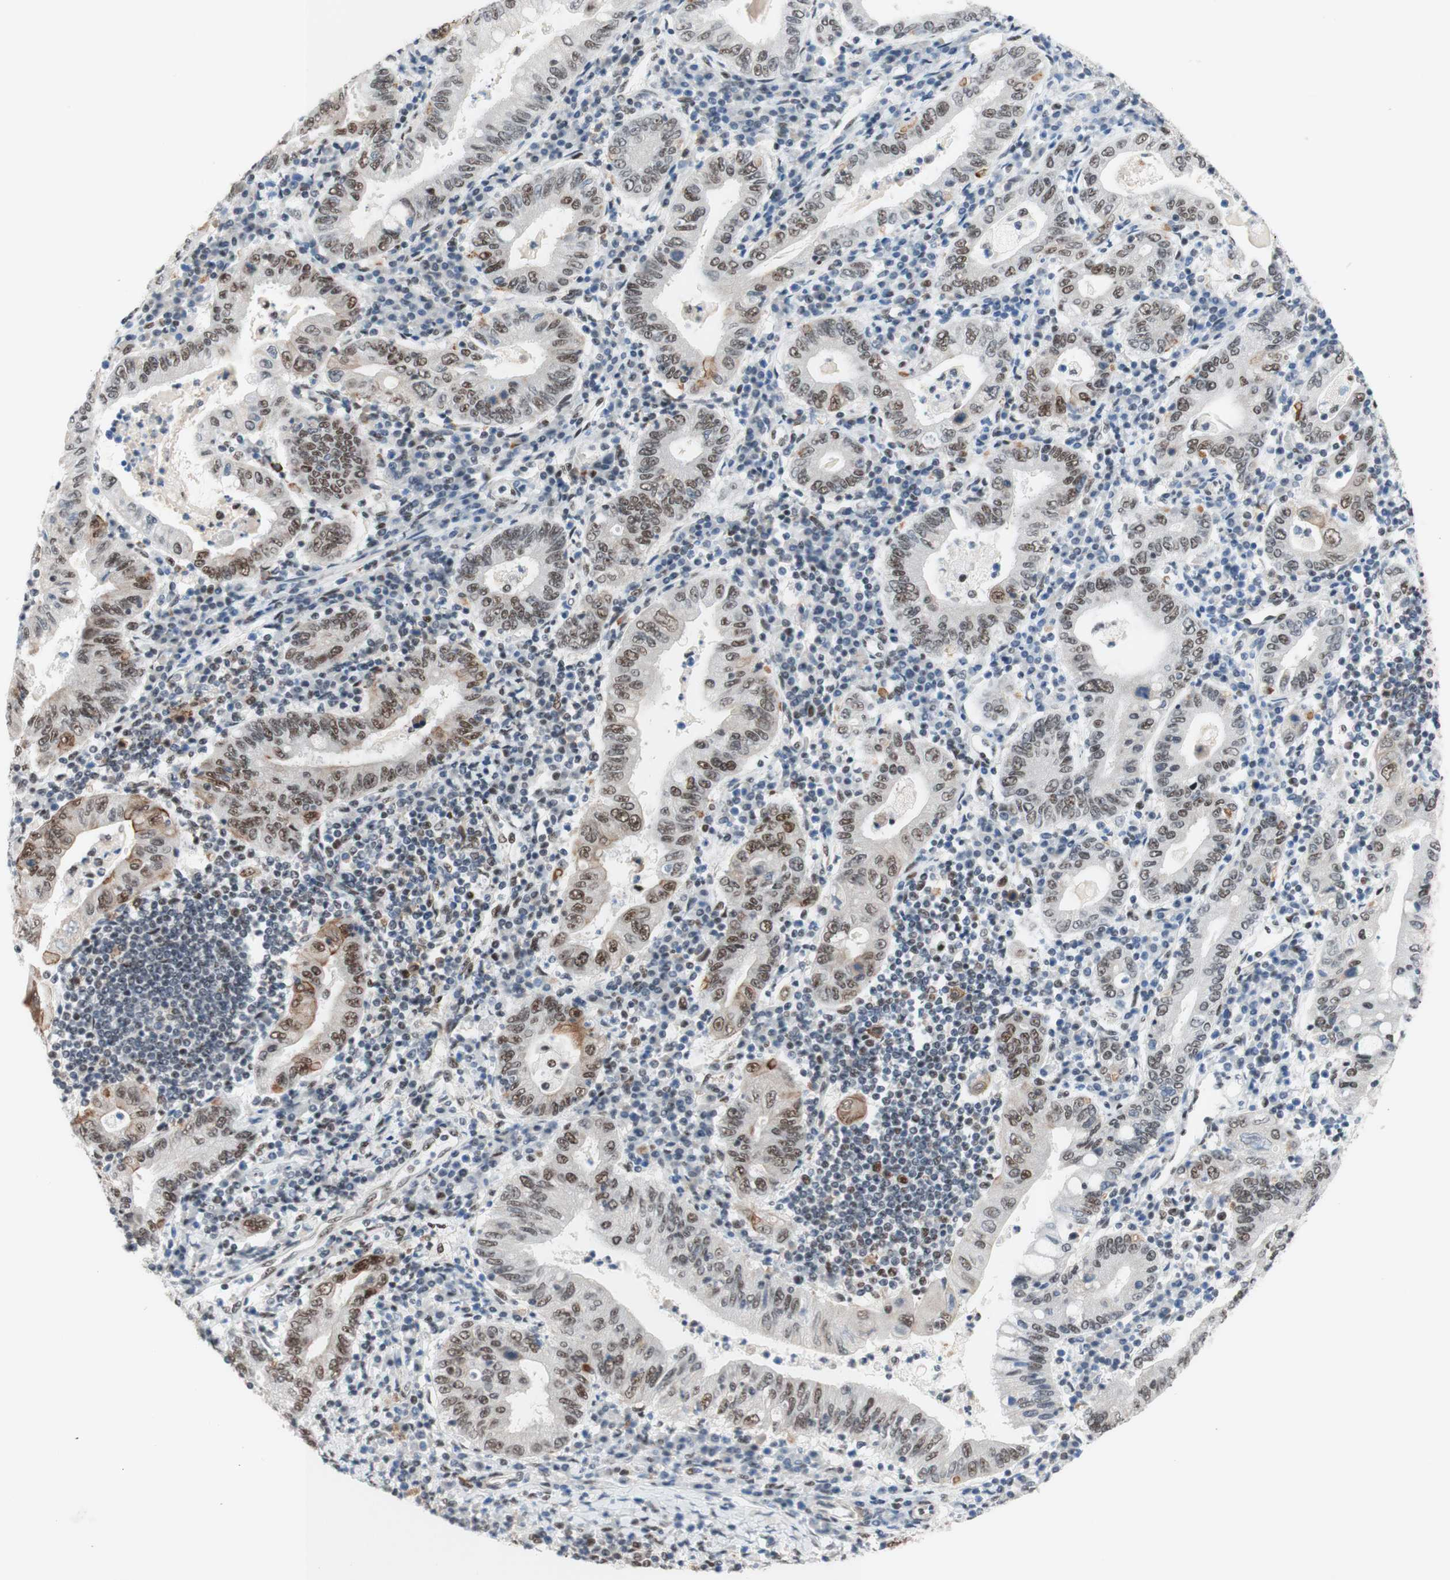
{"staining": {"intensity": "weak", "quantity": ">75%", "location": "nuclear"}, "tissue": "stomach cancer", "cell_type": "Tumor cells", "image_type": "cancer", "snomed": [{"axis": "morphology", "description": "Normal tissue, NOS"}, {"axis": "morphology", "description": "Adenocarcinoma, NOS"}, {"axis": "topography", "description": "Esophagus"}, {"axis": "topography", "description": "Stomach, upper"}, {"axis": "topography", "description": "Peripheral nerve tissue"}], "caption": "Brown immunohistochemical staining in stomach cancer exhibits weak nuclear expression in approximately >75% of tumor cells. (DAB (3,3'-diaminobenzidine) = brown stain, brightfield microscopy at high magnification).", "gene": "PRPF19", "patient": {"sex": "male", "age": 62}}